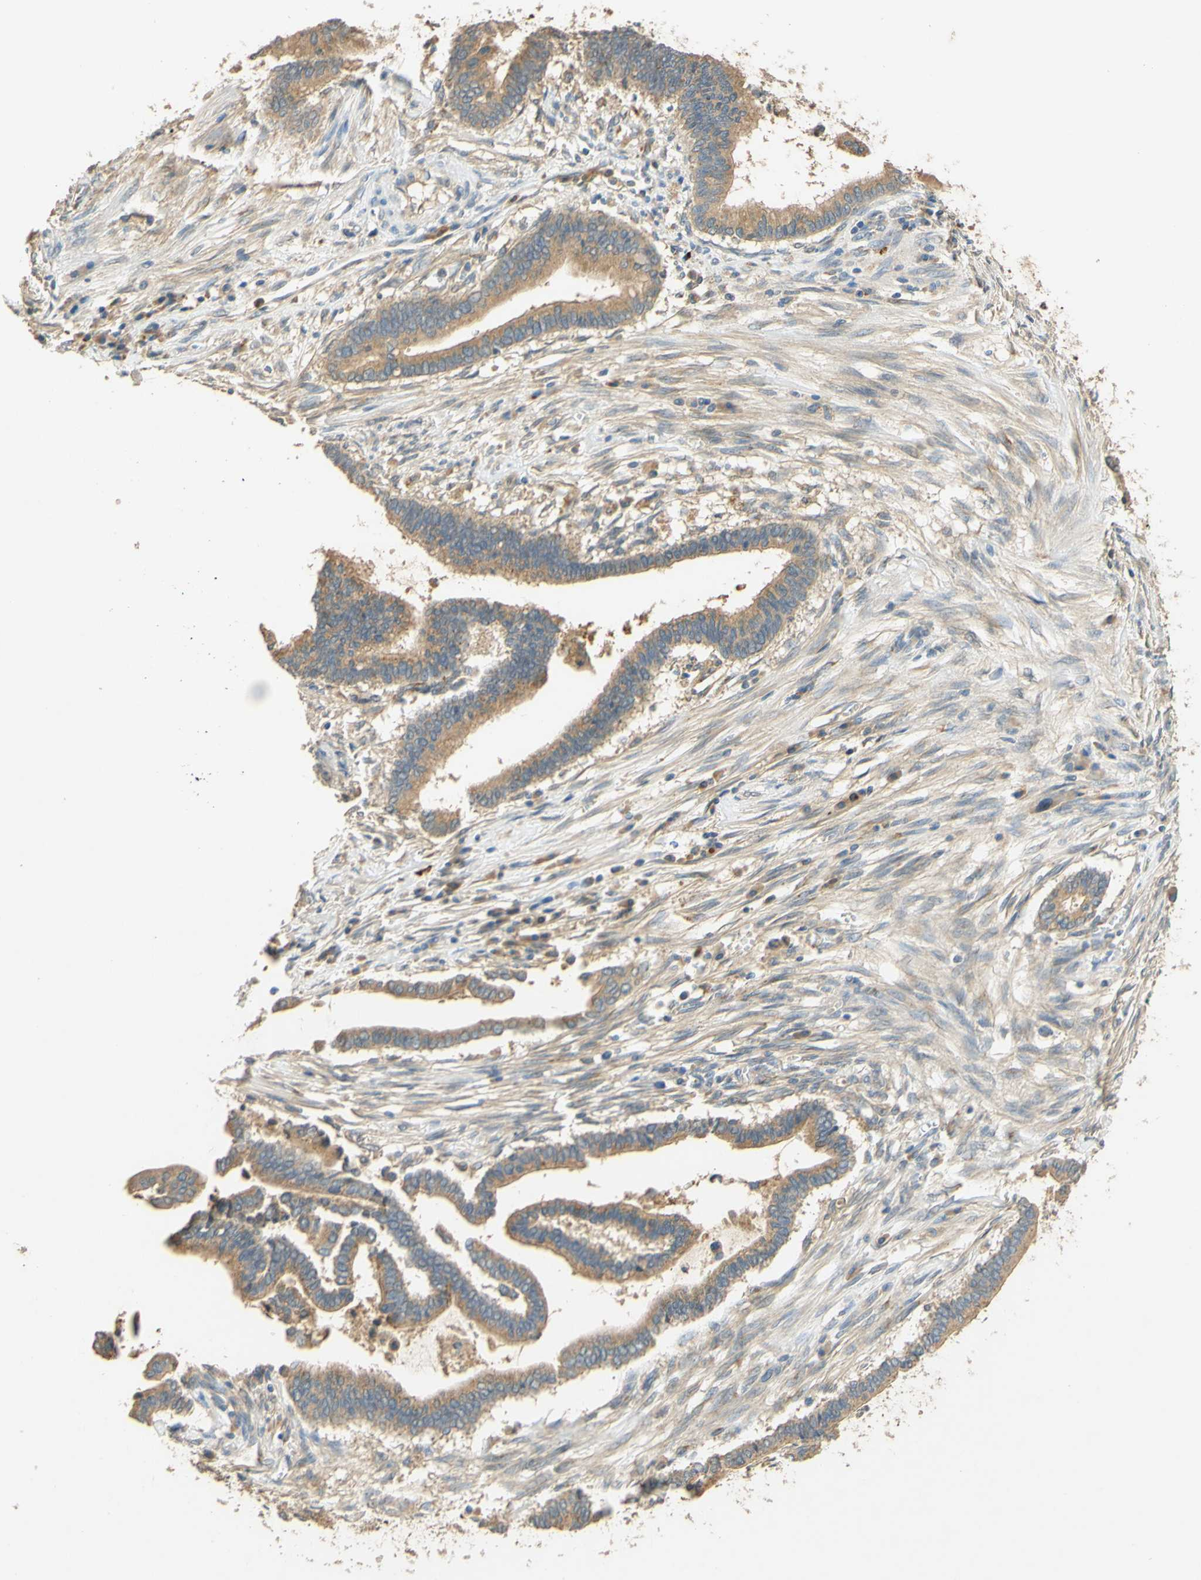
{"staining": {"intensity": "moderate", "quantity": ">75%", "location": "cytoplasmic/membranous"}, "tissue": "cervical cancer", "cell_type": "Tumor cells", "image_type": "cancer", "snomed": [{"axis": "morphology", "description": "Adenocarcinoma, NOS"}, {"axis": "topography", "description": "Cervix"}], "caption": "High-power microscopy captured an immunohistochemistry (IHC) micrograph of cervical cancer (adenocarcinoma), revealing moderate cytoplasmic/membranous expression in approximately >75% of tumor cells.", "gene": "ENTREP2", "patient": {"sex": "female", "age": 44}}